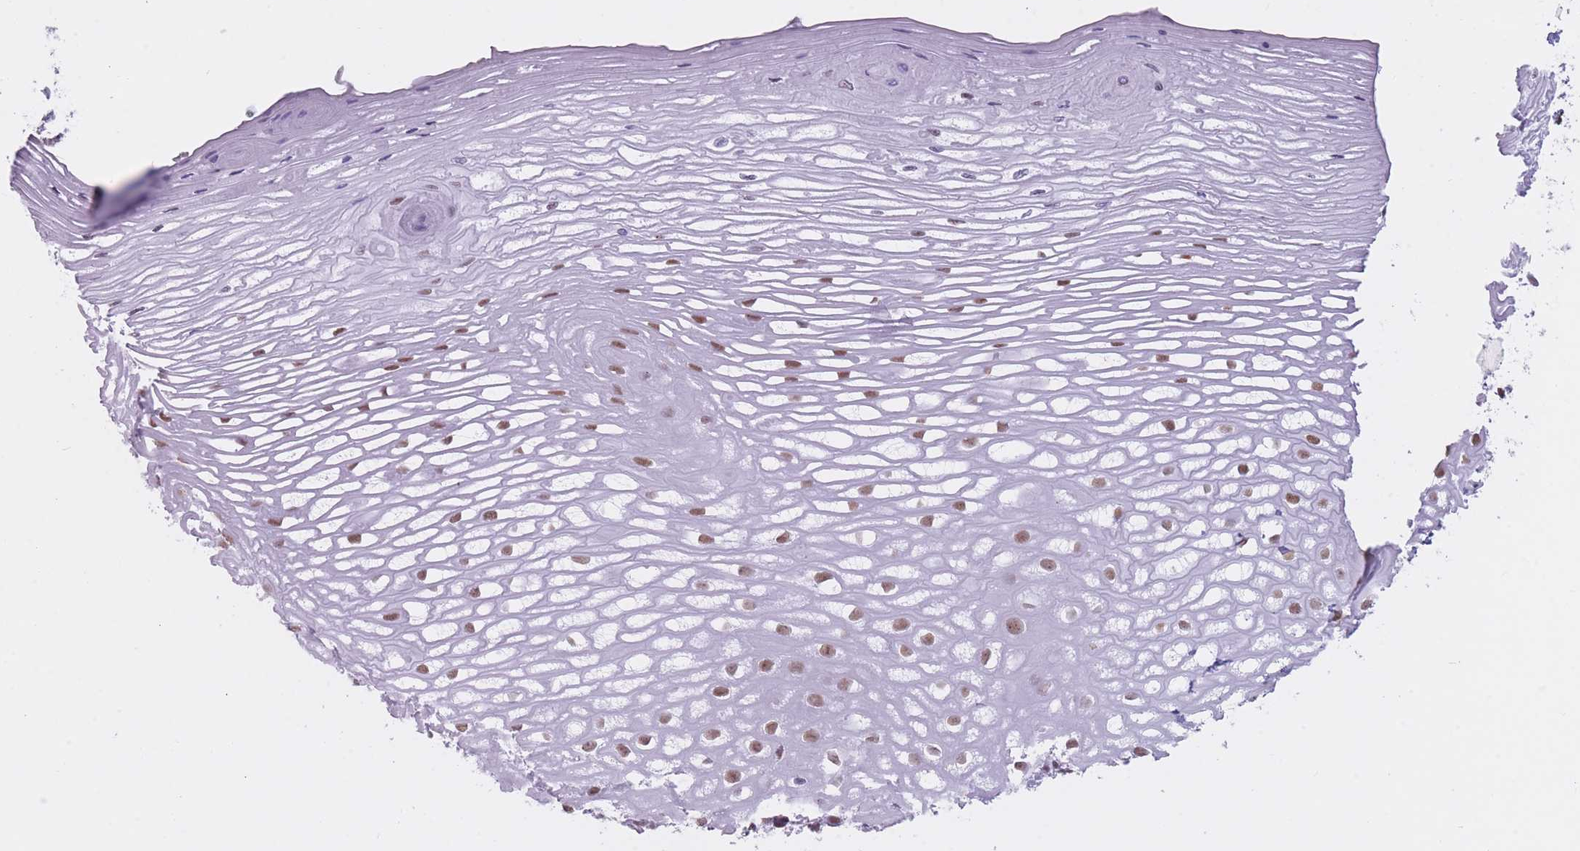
{"staining": {"intensity": "strong", "quantity": ">75%", "location": "nuclear"}, "tissue": "esophagus", "cell_type": "Squamous epithelial cells", "image_type": "normal", "snomed": [{"axis": "morphology", "description": "Normal tissue, NOS"}, {"axis": "topography", "description": "Esophagus"}], "caption": "Approximately >75% of squamous epithelial cells in benign esophagus reveal strong nuclear protein expression as visualized by brown immunohistochemical staining.", "gene": "HNRNPUL1", "patient": {"sex": "male", "age": 69}}